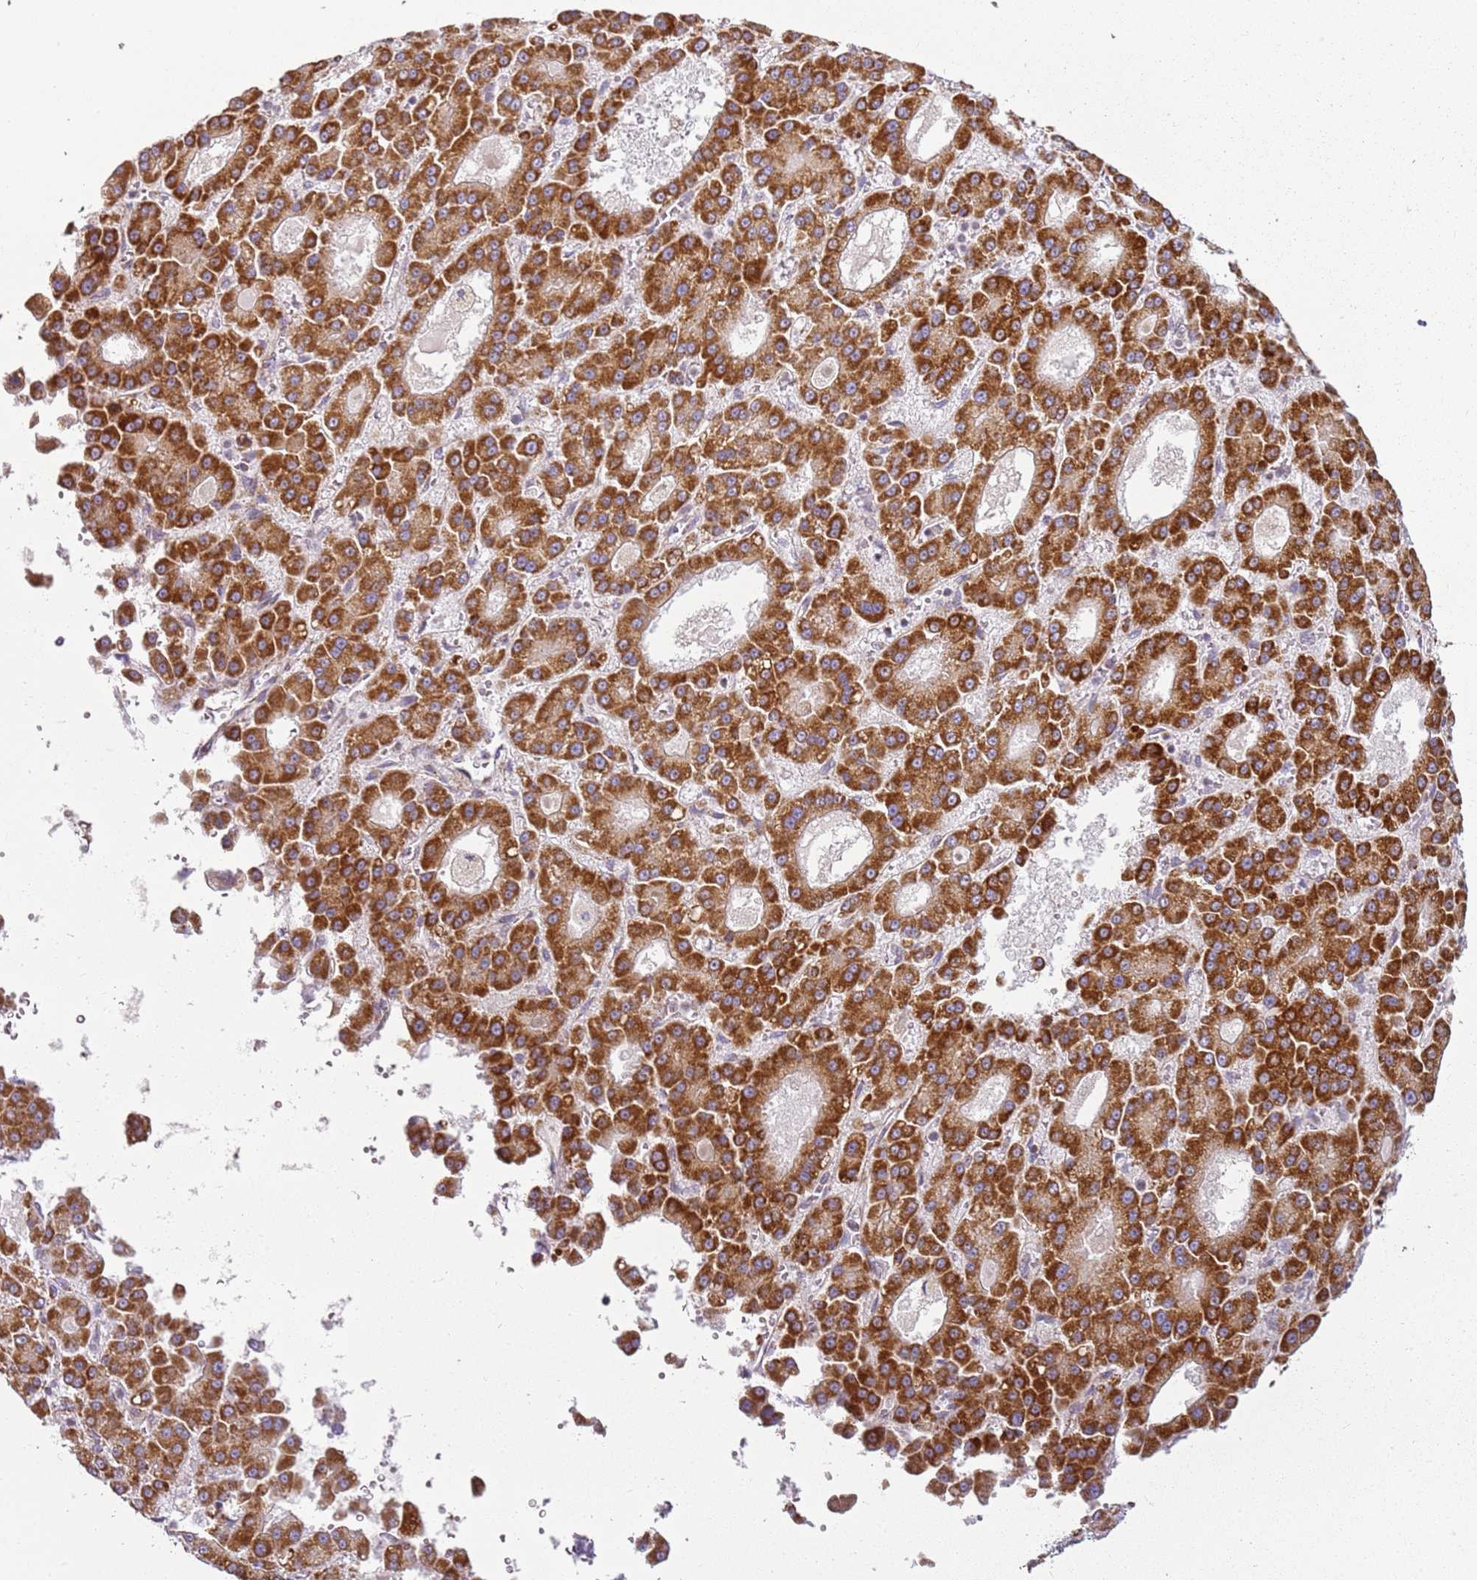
{"staining": {"intensity": "strong", "quantity": ">75%", "location": "cytoplasmic/membranous"}, "tissue": "liver cancer", "cell_type": "Tumor cells", "image_type": "cancer", "snomed": [{"axis": "morphology", "description": "Carcinoma, Hepatocellular, NOS"}, {"axis": "topography", "description": "Liver"}], "caption": "Tumor cells exhibit strong cytoplasmic/membranous expression in about >75% of cells in hepatocellular carcinoma (liver).", "gene": "TMEM200C", "patient": {"sex": "male", "age": 70}}